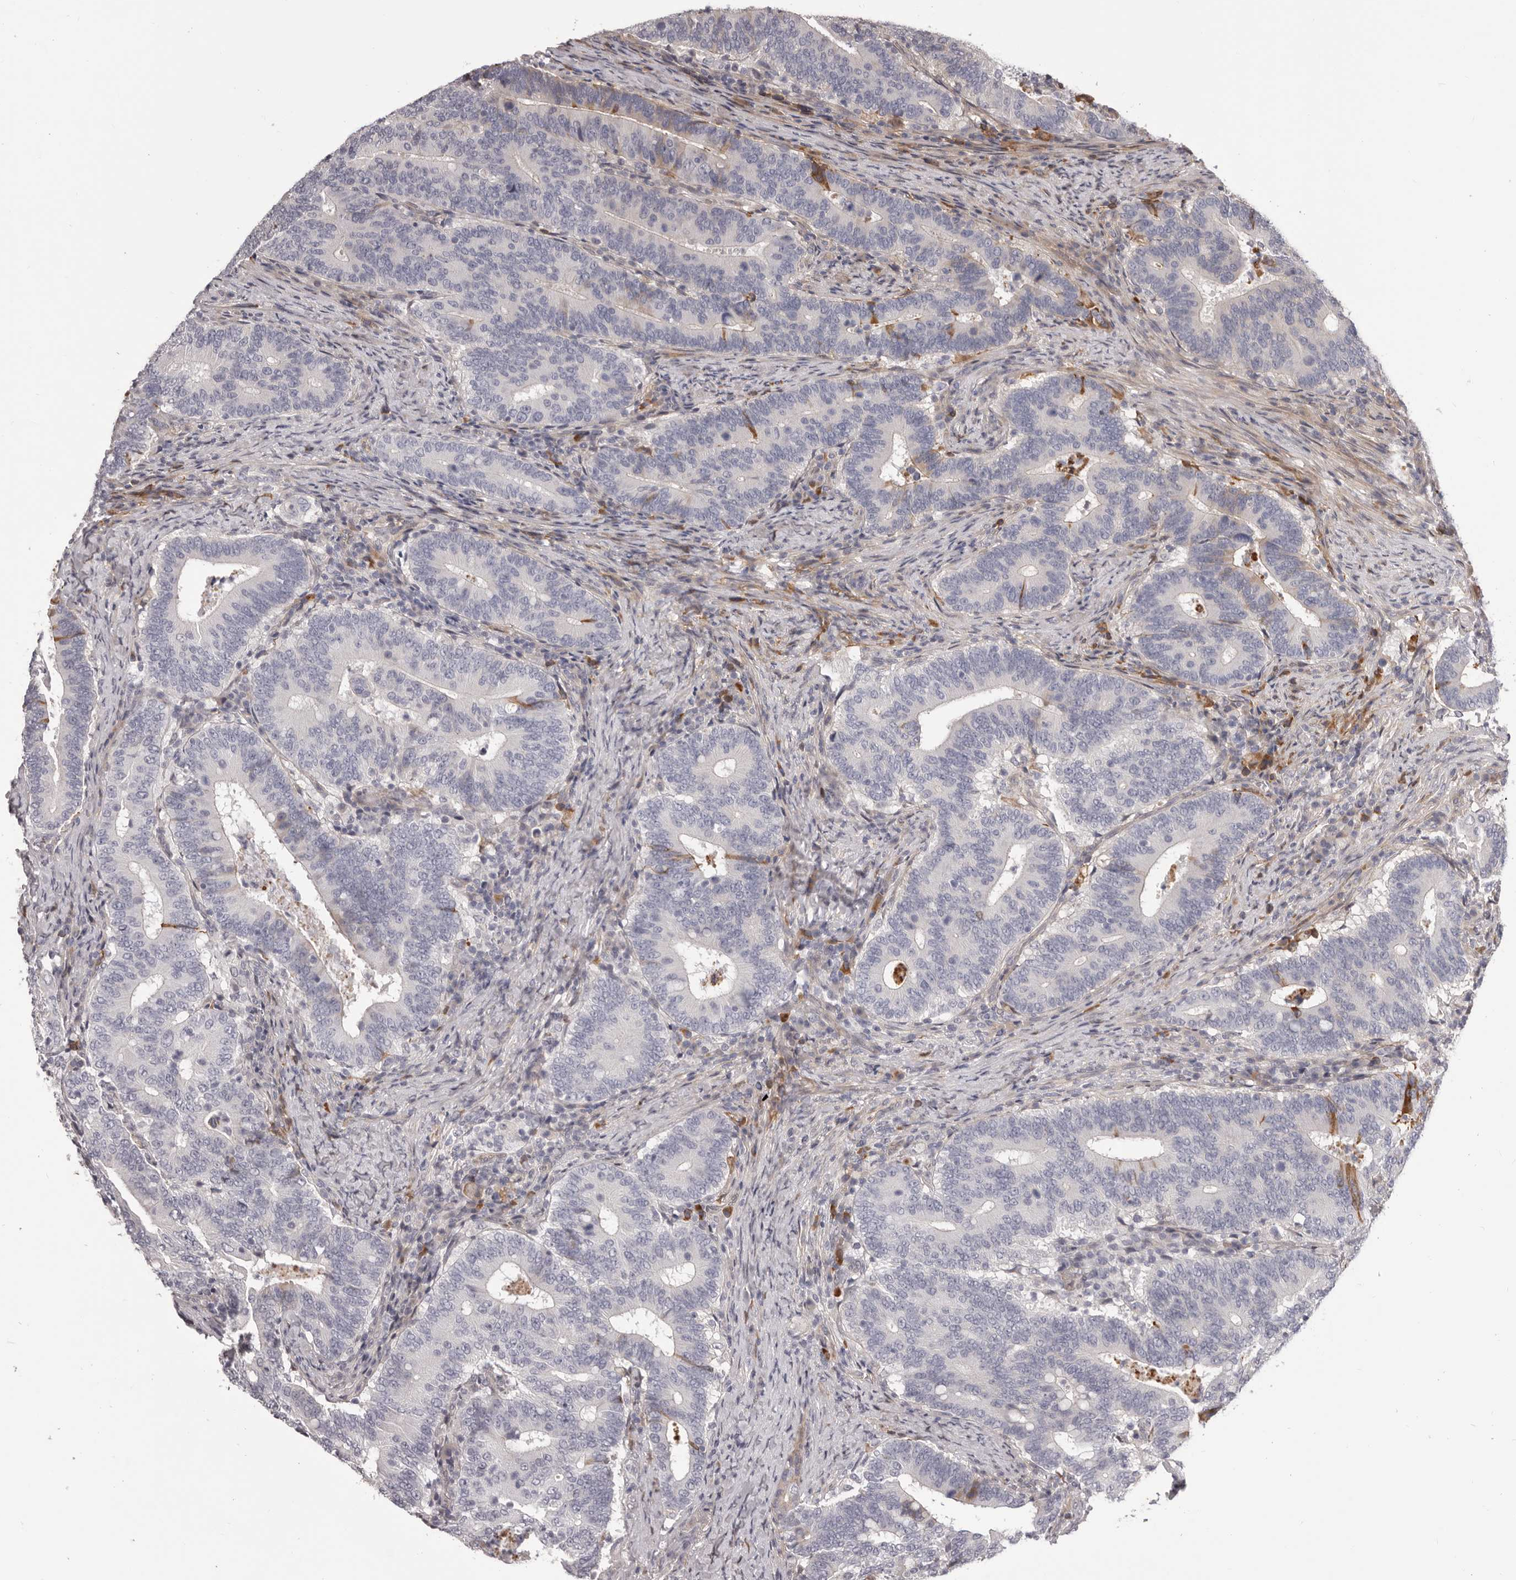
{"staining": {"intensity": "weak", "quantity": "<25%", "location": "cytoplasmic/membranous"}, "tissue": "colorectal cancer", "cell_type": "Tumor cells", "image_type": "cancer", "snomed": [{"axis": "morphology", "description": "Adenocarcinoma, NOS"}, {"axis": "topography", "description": "Colon"}], "caption": "Colorectal cancer was stained to show a protein in brown. There is no significant expression in tumor cells. The staining was performed using DAB to visualize the protein expression in brown, while the nuclei were stained in blue with hematoxylin (Magnification: 20x).", "gene": "OTUD3", "patient": {"sex": "female", "age": 66}}